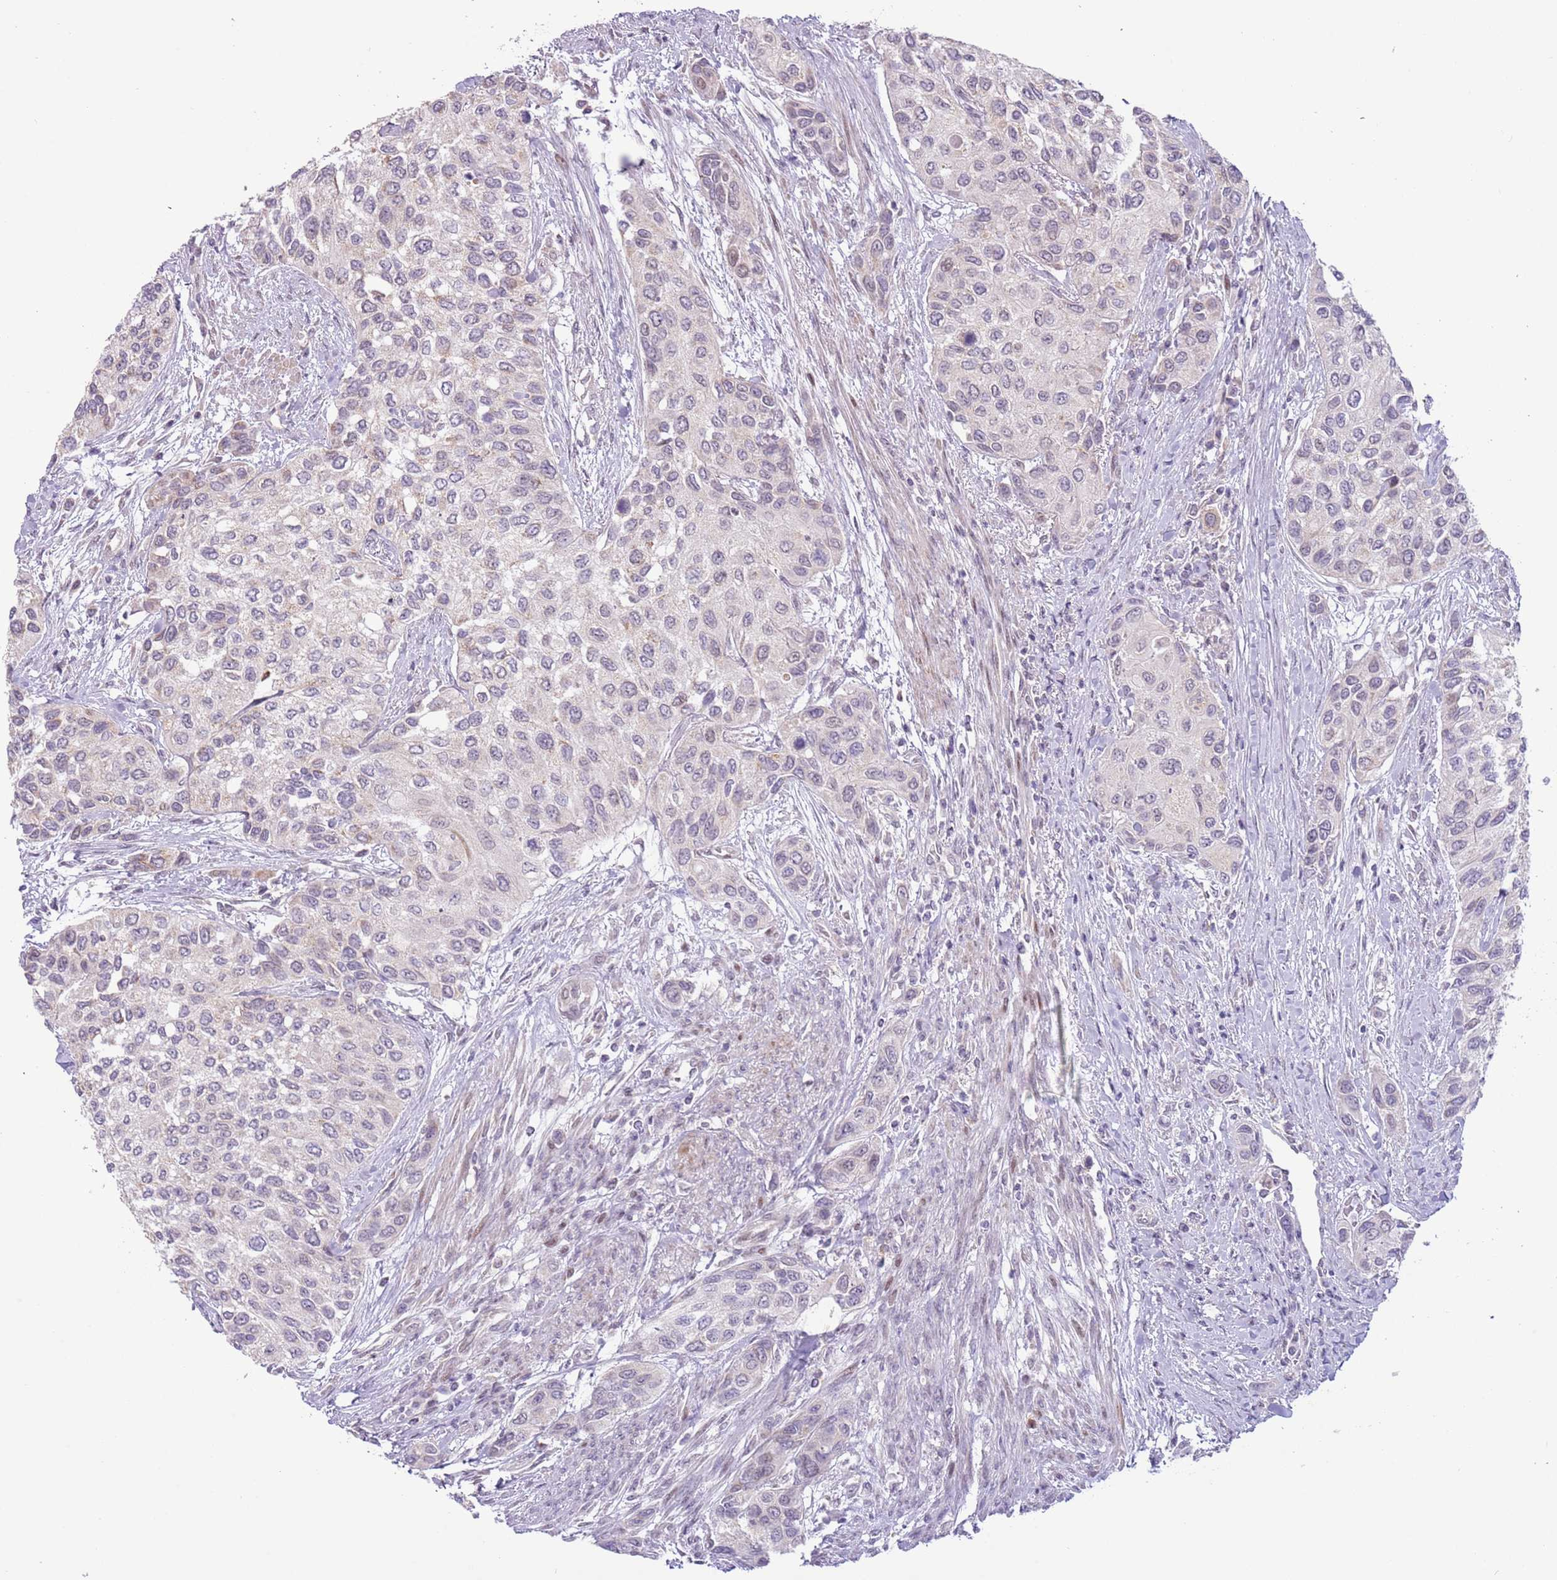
{"staining": {"intensity": "weak", "quantity": "<25%", "location": "cytoplasmic/membranous"}, "tissue": "urothelial cancer", "cell_type": "Tumor cells", "image_type": "cancer", "snomed": [{"axis": "morphology", "description": "Normal tissue, NOS"}, {"axis": "morphology", "description": "Urothelial carcinoma, High grade"}, {"axis": "topography", "description": "Vascular tissue"}, {"axis": "topography", "description": "Urinary bladder"}], "caption": "Immunohistochemical staining of high-grade urothelial carcinoma exhibits no significant staining in tumor cells.", "gene": "MLLT11", "patient": {"sex": "female", "age": 56}}